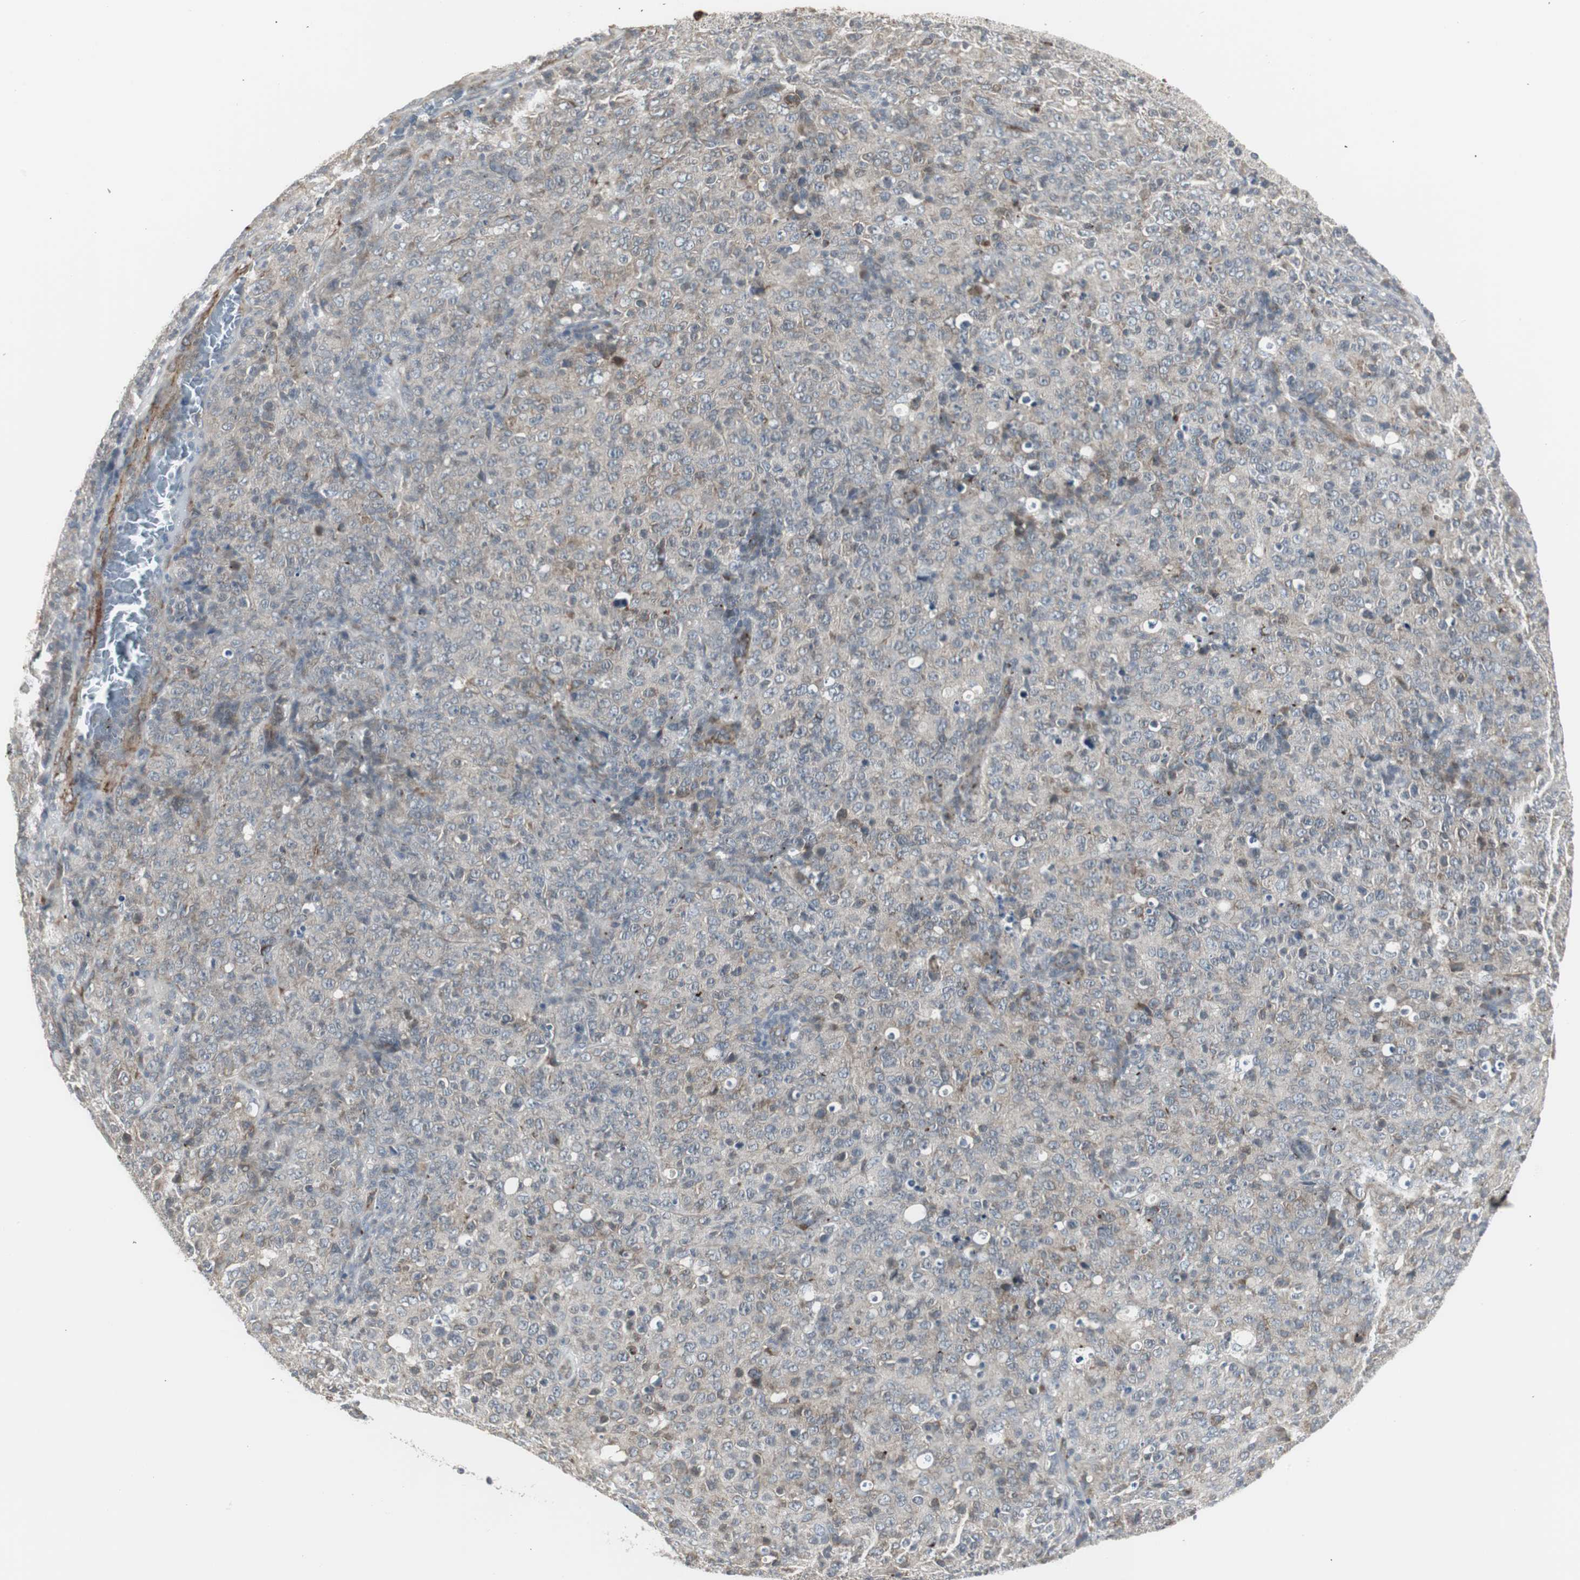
{"staining": {"intensity": "weak", "quantity": "<25%", "location": "cytoplasmic/membranous"}, "tissue": "lymphoma", "cell_type": "Tumor cells", "image_type": "cancer", "snomed": [{"axis": "morphology", "description": "Malignant lymphoma, non-Hodgkin's type, High grade"}, {"axis": "topography", "description": "Tonsil"}], "caption": "High power microscopy photomicrograph of an immunohistochemistry (IHC) histopathology image of lymphoma, revealing no significant expression in tumor cells. (Immunohistochemistry, brightfield microscopy, high magnification).", "gene": "SCYL3", "patient": {"sex": "female", "age": 36}}